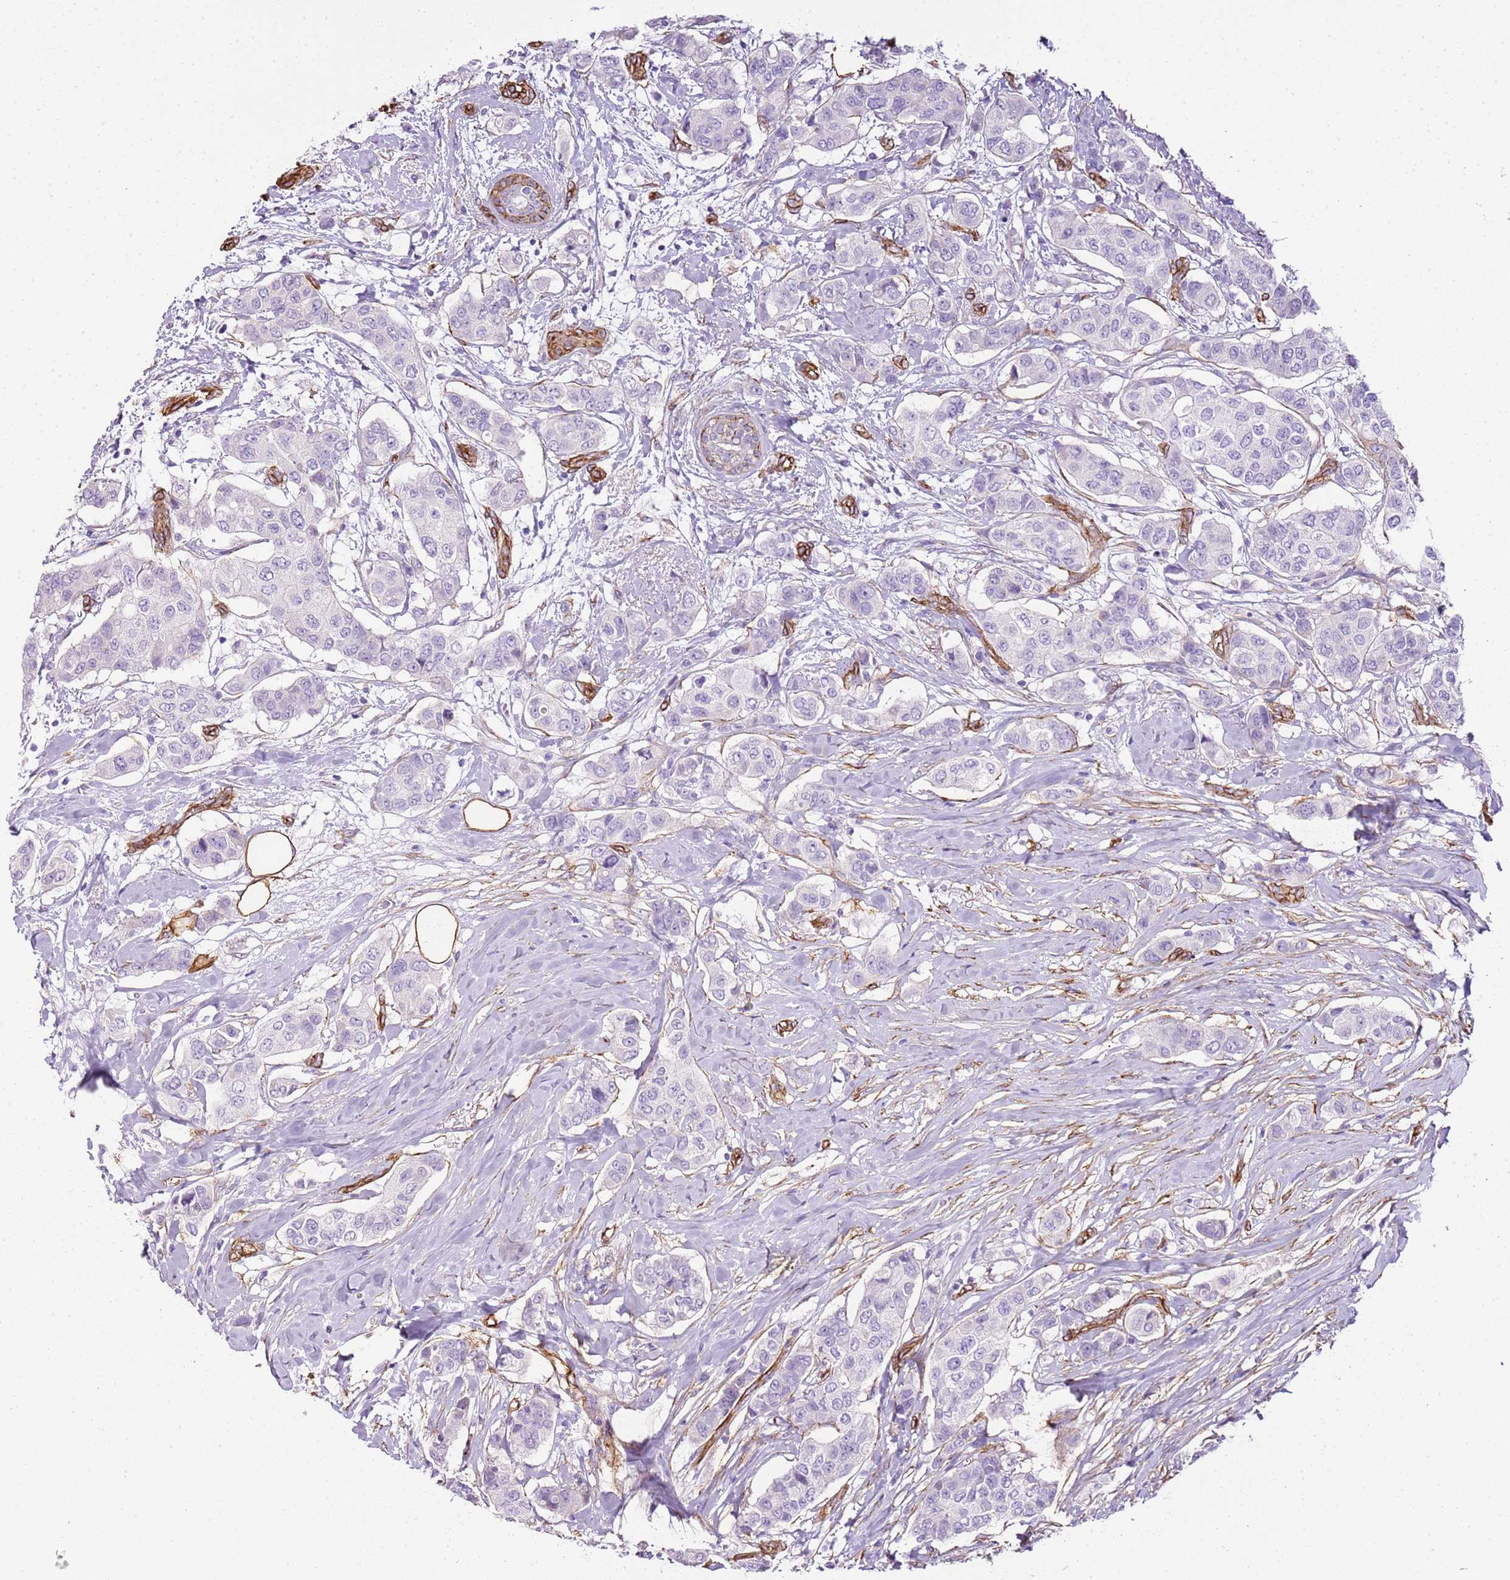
{"staining": {"intensity": "negative", "quantity": "none", "location": "none"}, "tissue": "breast cancer", "cell_type": "Tumor cells", "image_type": "cancer", "snomed": [{"axis": "morphology", "description": "Lobular carcinoma"}, {"axis": "topography", "description": "Breast"}], "caption": "Histopathology image shows no significant protein expression in tumor cells of lobular carcinoma (breast).", "gene": "CTDSPL", "patient": {"sex": "female", "age": 51}}